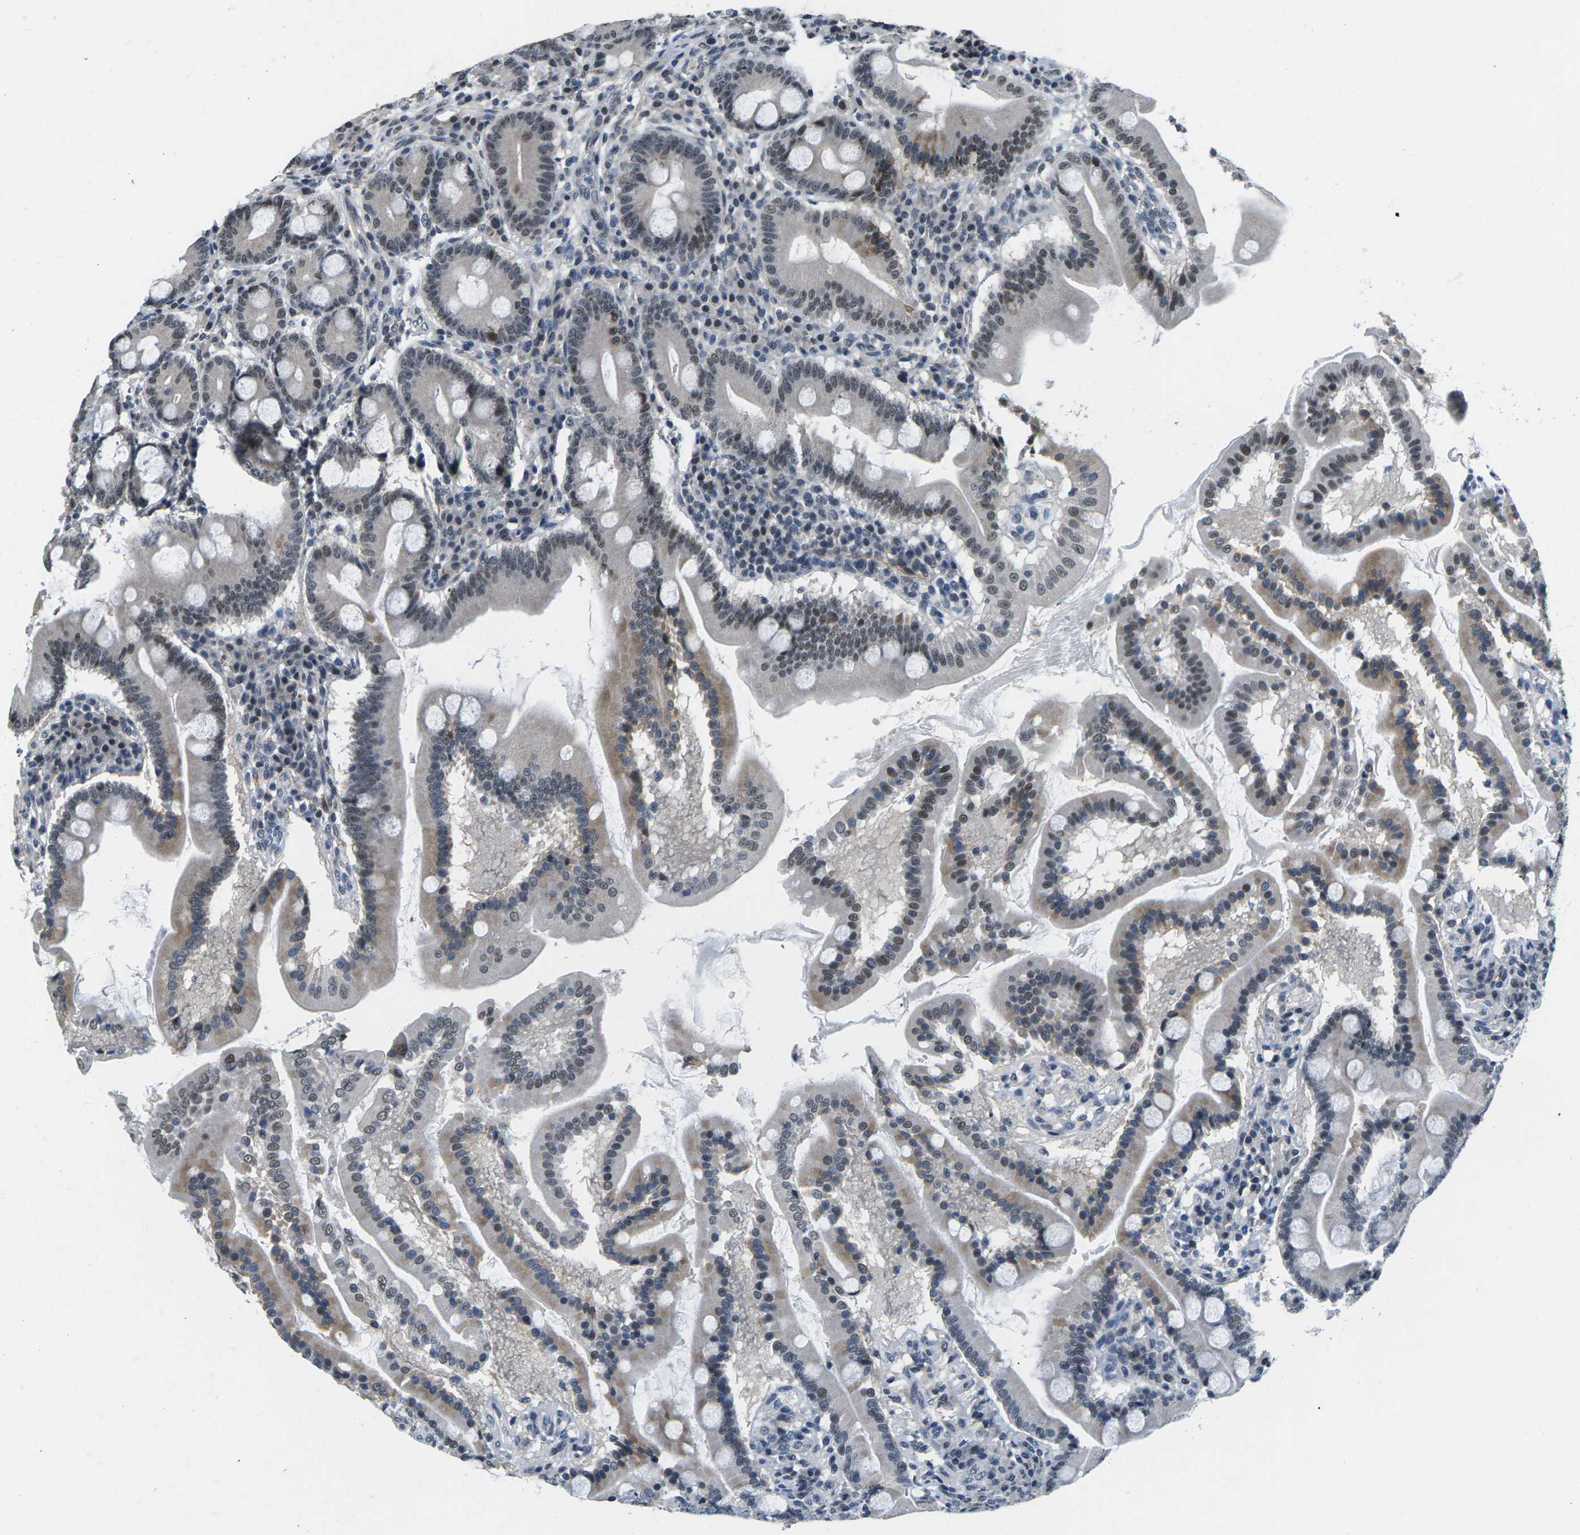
{"staining": {"intensity": "moderate", "quantity": "25%-75%", "location": "cytoplasmic/membranous,nuclear"}, "tissue": "duodenum", "cell_type": "Glandular cells", "image_type": "normal", "snomed": [{"axis": "morphology", "description": "Normal tissue, NOS"}, {"axis": "topography", "description": "Duodenum"}], "caption": "This image shows benign duodenum stained with immunohistochemistry (IHC) to label a protein in brown. The cytoplasmic/membranous,nuclear of glandular cells show moderate positivity for the protein. Nuclei are counter-stained blue.", "gene": "NSRP1", "patient": {"sex": "male", "age": 50}}